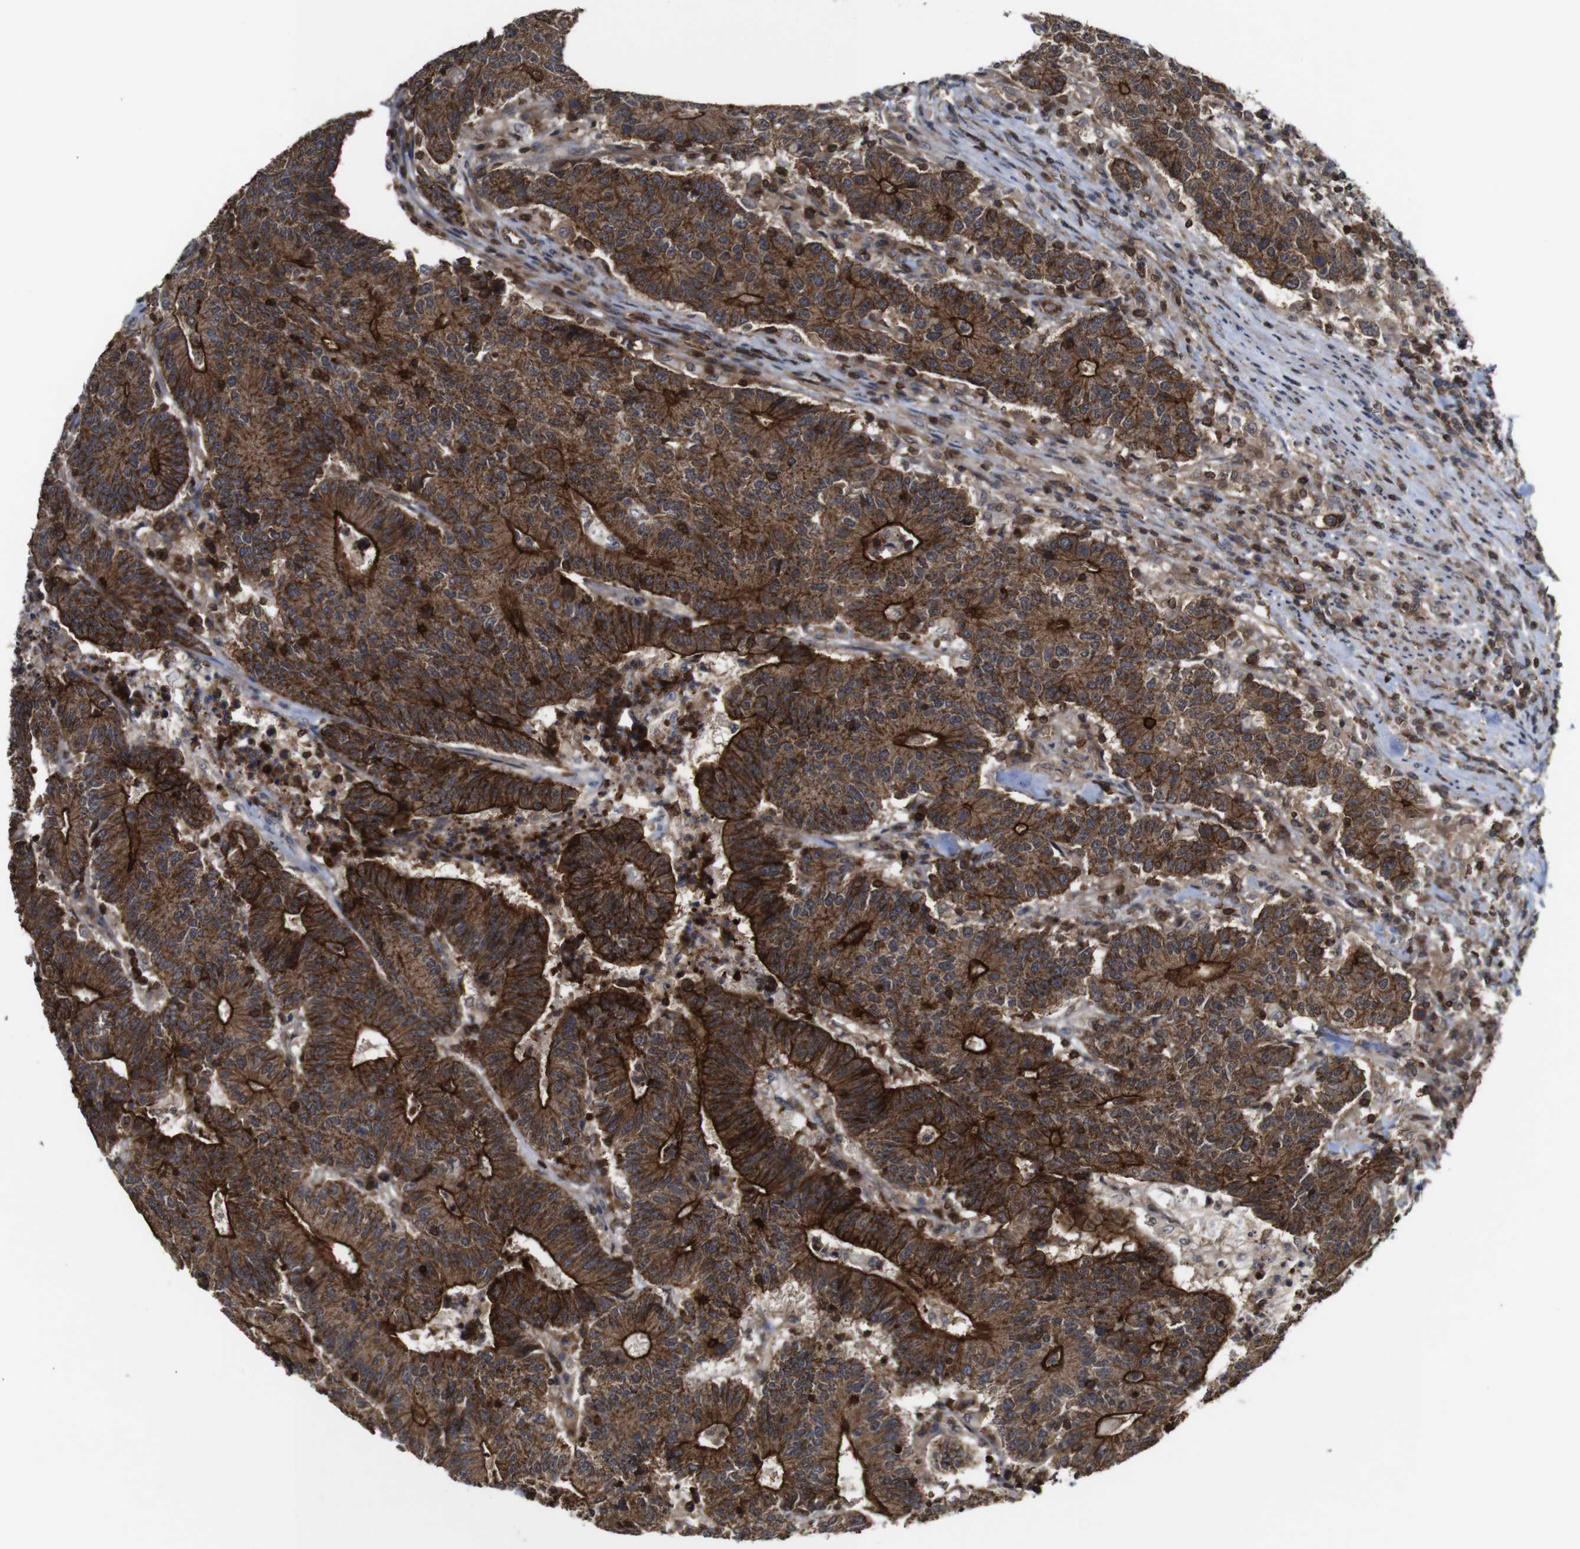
{"staining": {"intensity": "strong", "quantity": ">75%", "location": "cytoplasmic/membranous"}, "tissue": "colorectal cancer", "cell_type": "Tumor cells", "image_type": "cancer", "snomed": [{"axis": "morphology", "description": "Normal tissue, NOS"}, {"axis": "morphology", "description": "Adenocarcinoma, NOS"}, {"axis": "topography", "description": "Colon"}], "caption": "Immunohistochemical staining of colorectal cancer displays high levels of strong cytoplasmic/membranous expression in about >75% of tumor cells.", "gene": "NANOS1", "patient": {"sex": "female", "age": 75}}